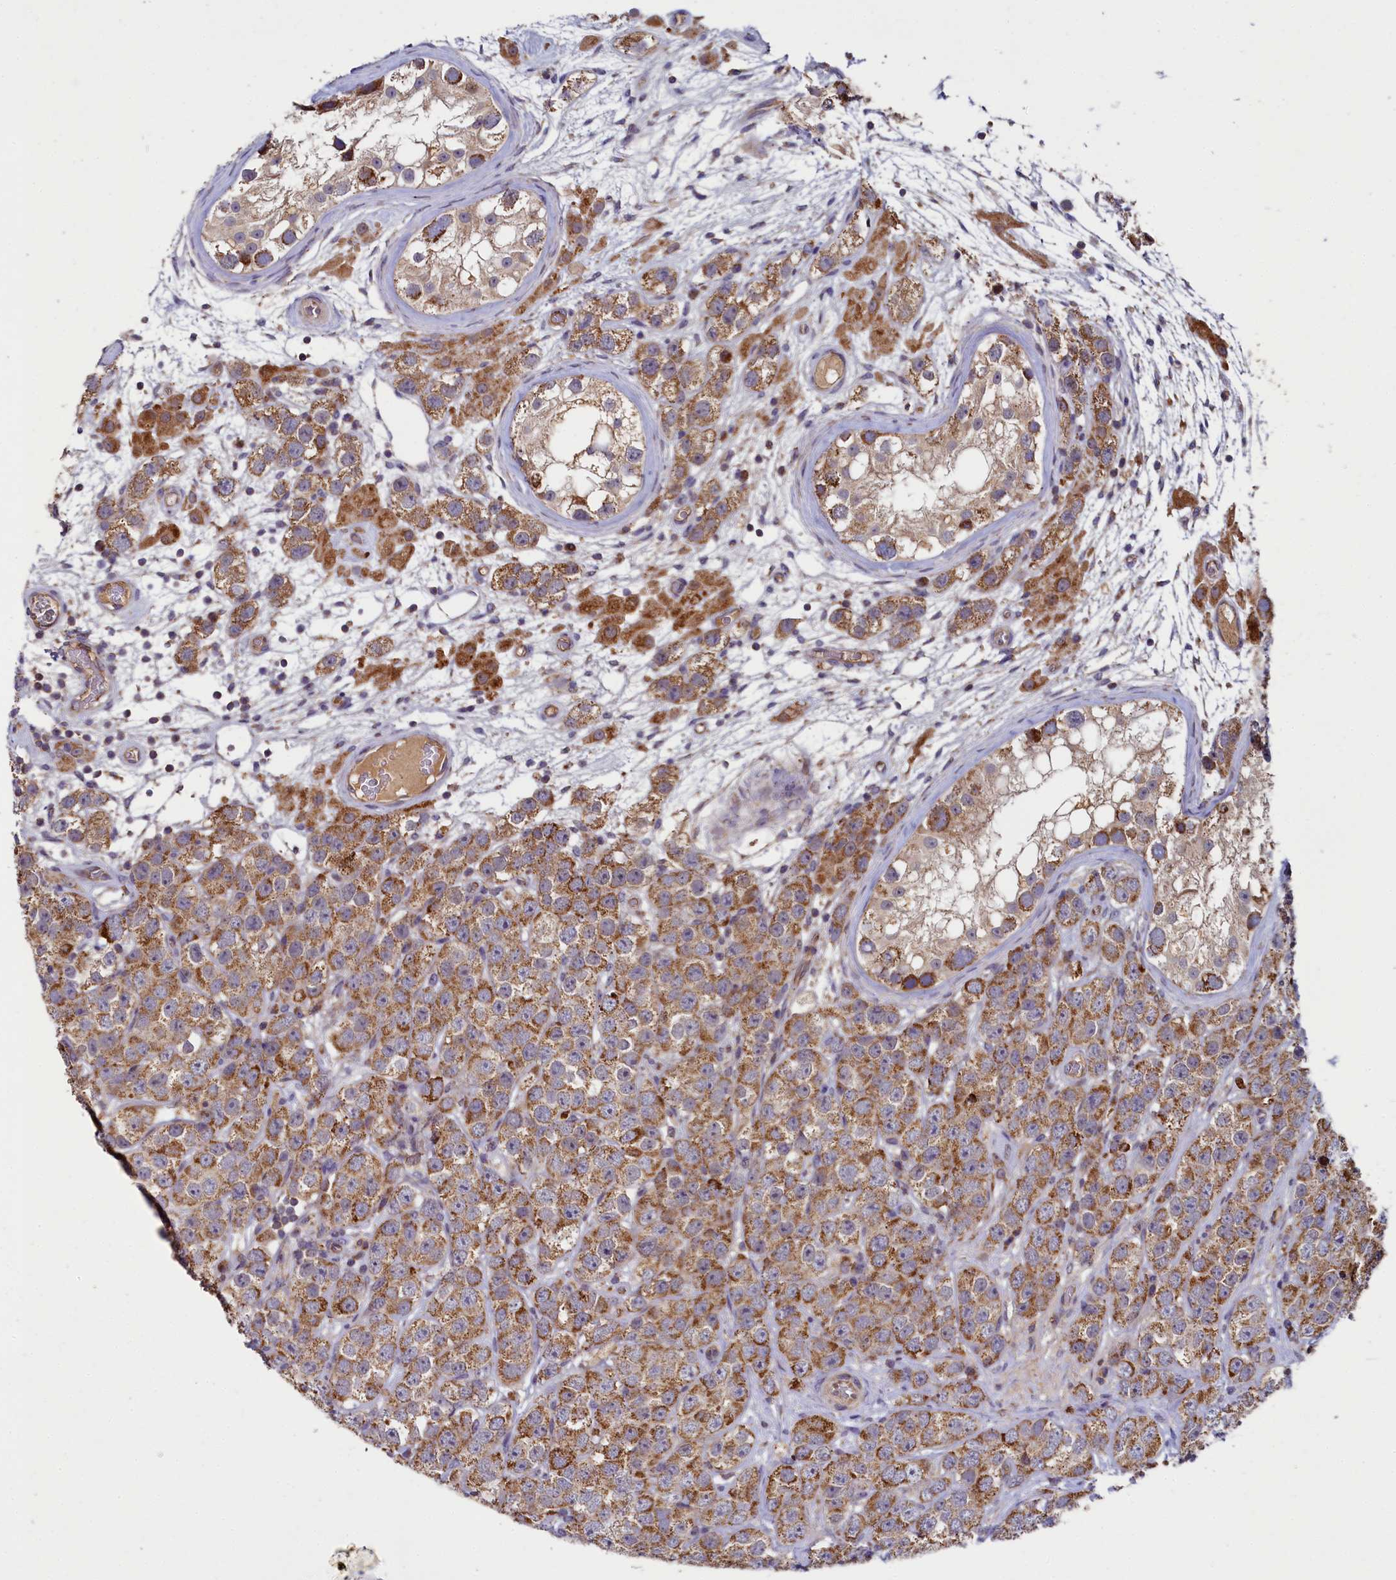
{"staining": {"intensity": "moderate", "quantity": ">75%", "location": "cytoplasmic/membranous"}, "tissue": "testis cancer", "cell_type": "Tumor cells", "image_type": "cancer", "snomed": [{"axis": "morphology", "description": "Seminoma, NOS"}, {"axis": "topography", "description": "Testis"}], "caption": "The immunohistochemical stain highlights moderate cytoplasmic/membranous expression in tumor cells of testis seminoma tissue. (DAB = brown stain, brightfield microscopy at high magnification).", "gene": "SPRYD3", "patient": {"sex": "male", "age": 28}}